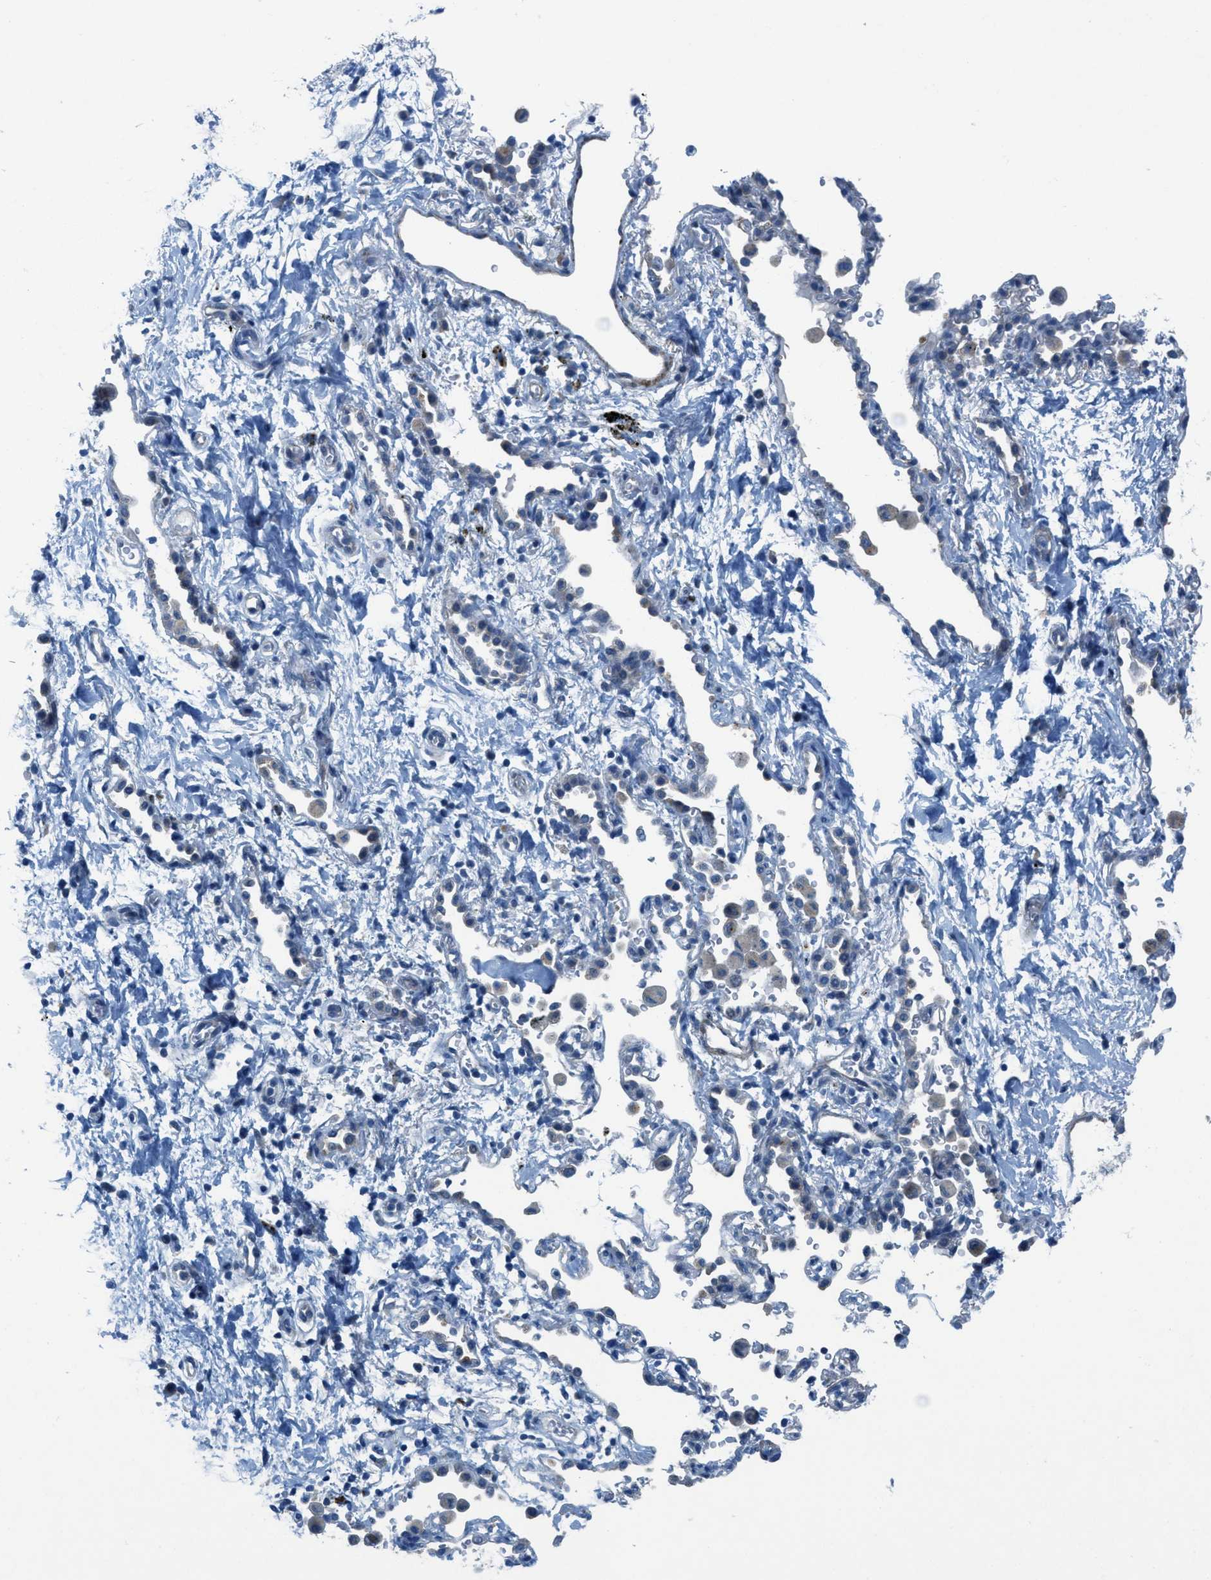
{"staining": {"intensity": "negative", "quantity": "none", "location": "none"}, "tissue": "adipose tissue", "cell_type": "Adipocytes", "image_type": "normal", "snomed": [{"axis": "morphology", "description": "Normal tissue, NOS"}, {"axis": "topography", "description": "Cartilage tissue"}, {"axis": "topography", "description": "Bronchus"}], "caption": "This histopathology image is of unremarkable adipose tissue stained with immunohistochemistry to label a protein in brown with the nuclei are counter-stained blue. There is no expression in adipocytes. The staining is performed using DAB brown chromogen with nuclei counter-stained in using hematoxylin.", "gene": "MFSD13A", "patient": {"sex": "female", "age": 53}}